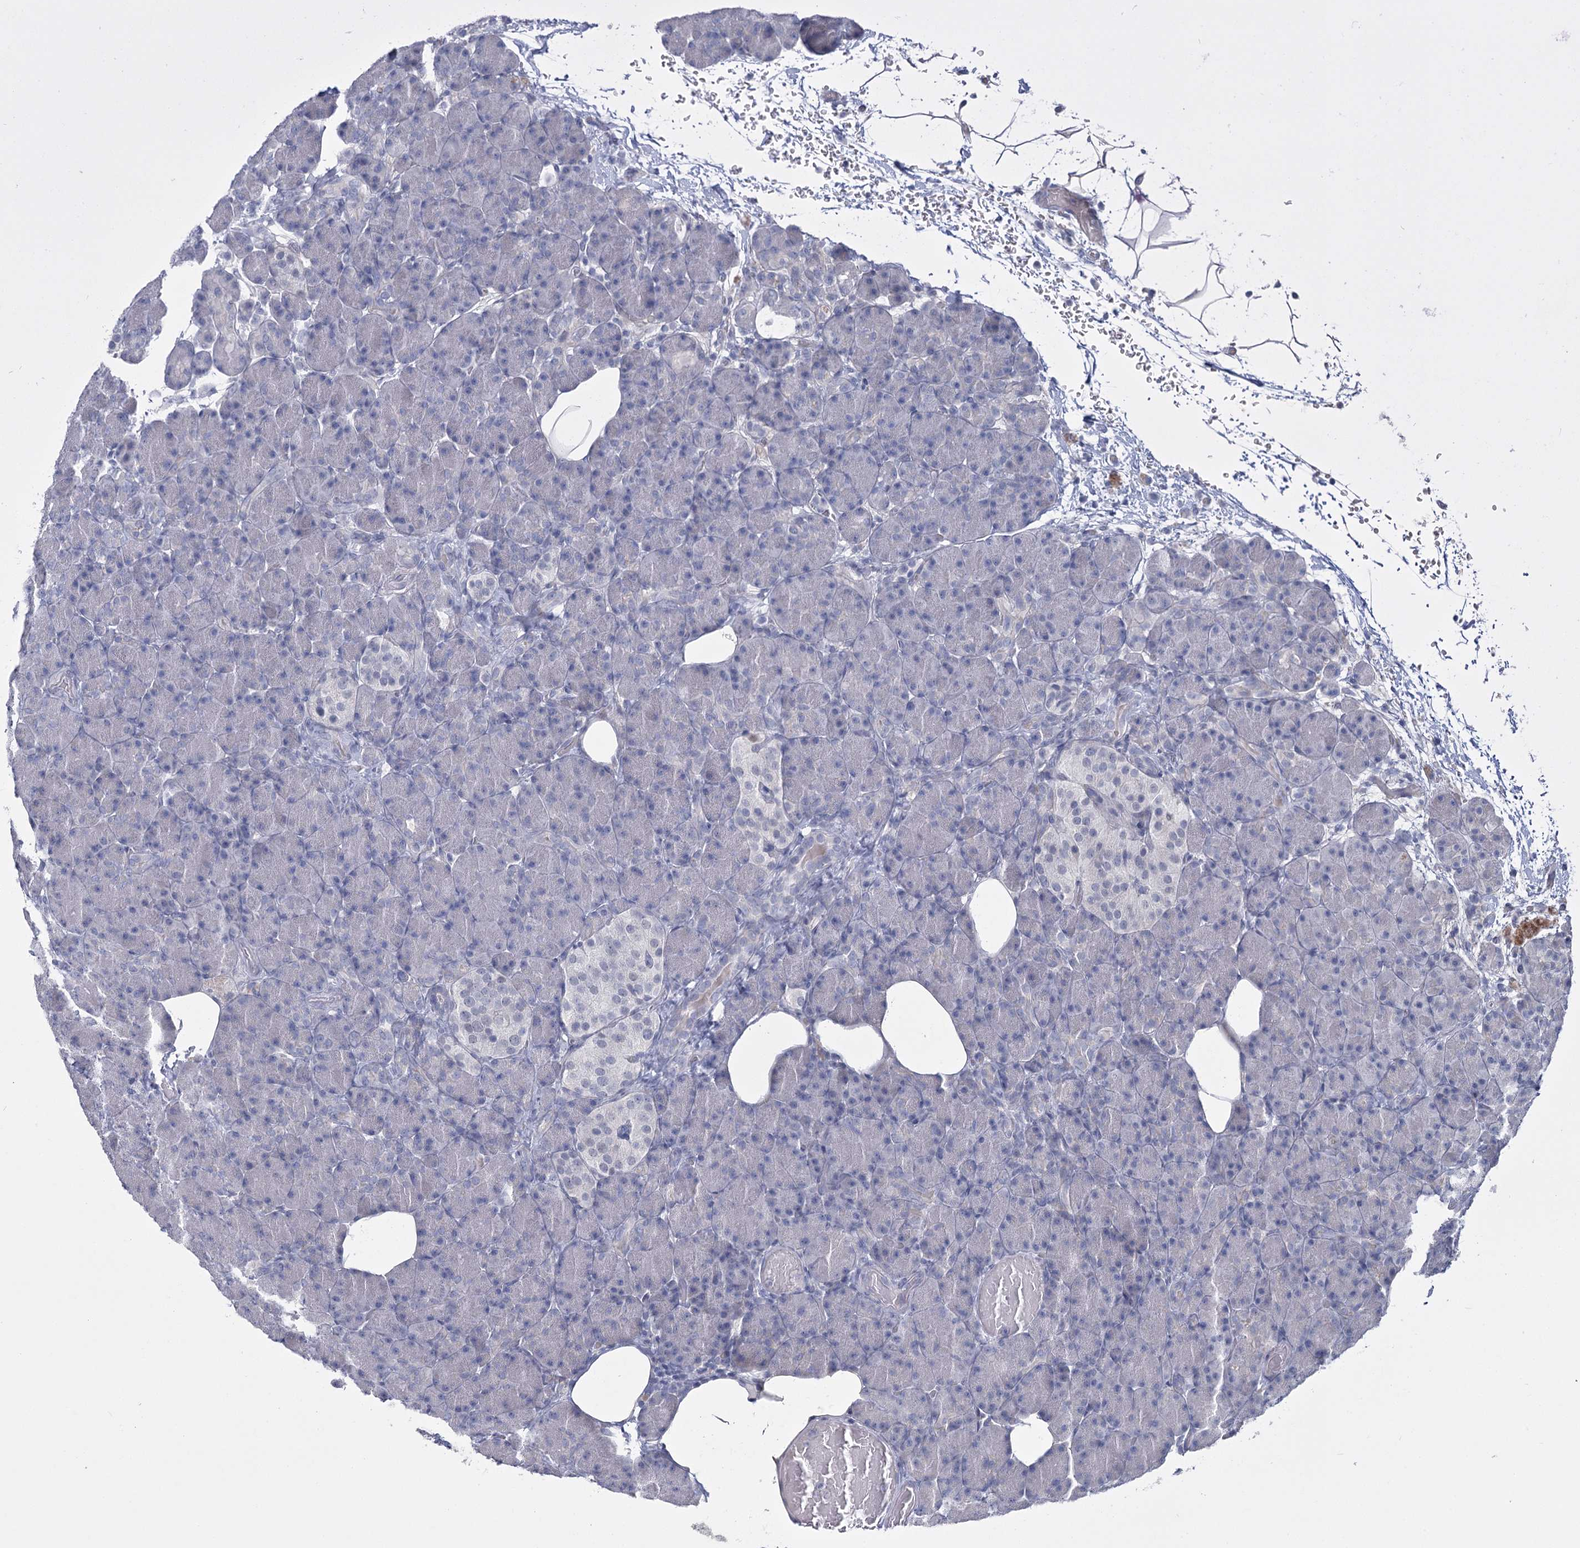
{"staining": {"intensity": "negative", "quantity": "none", "location": "none"}, "tissue": "pancreas", "cell_type": "Exocrine glandular cells", "image_type": "normal", "snomed": [{"axis": "morphology", "description": "Normal tissue, NOS"}, {"axis": "topography", "description": "Pancreas"}], "caption": "Immunohistochemical staining of unremarkable pancreas displays no significant expression in exocrine glandular cells.", "gene": "USP11", "patient": {"sex": "female", "age": 43}}